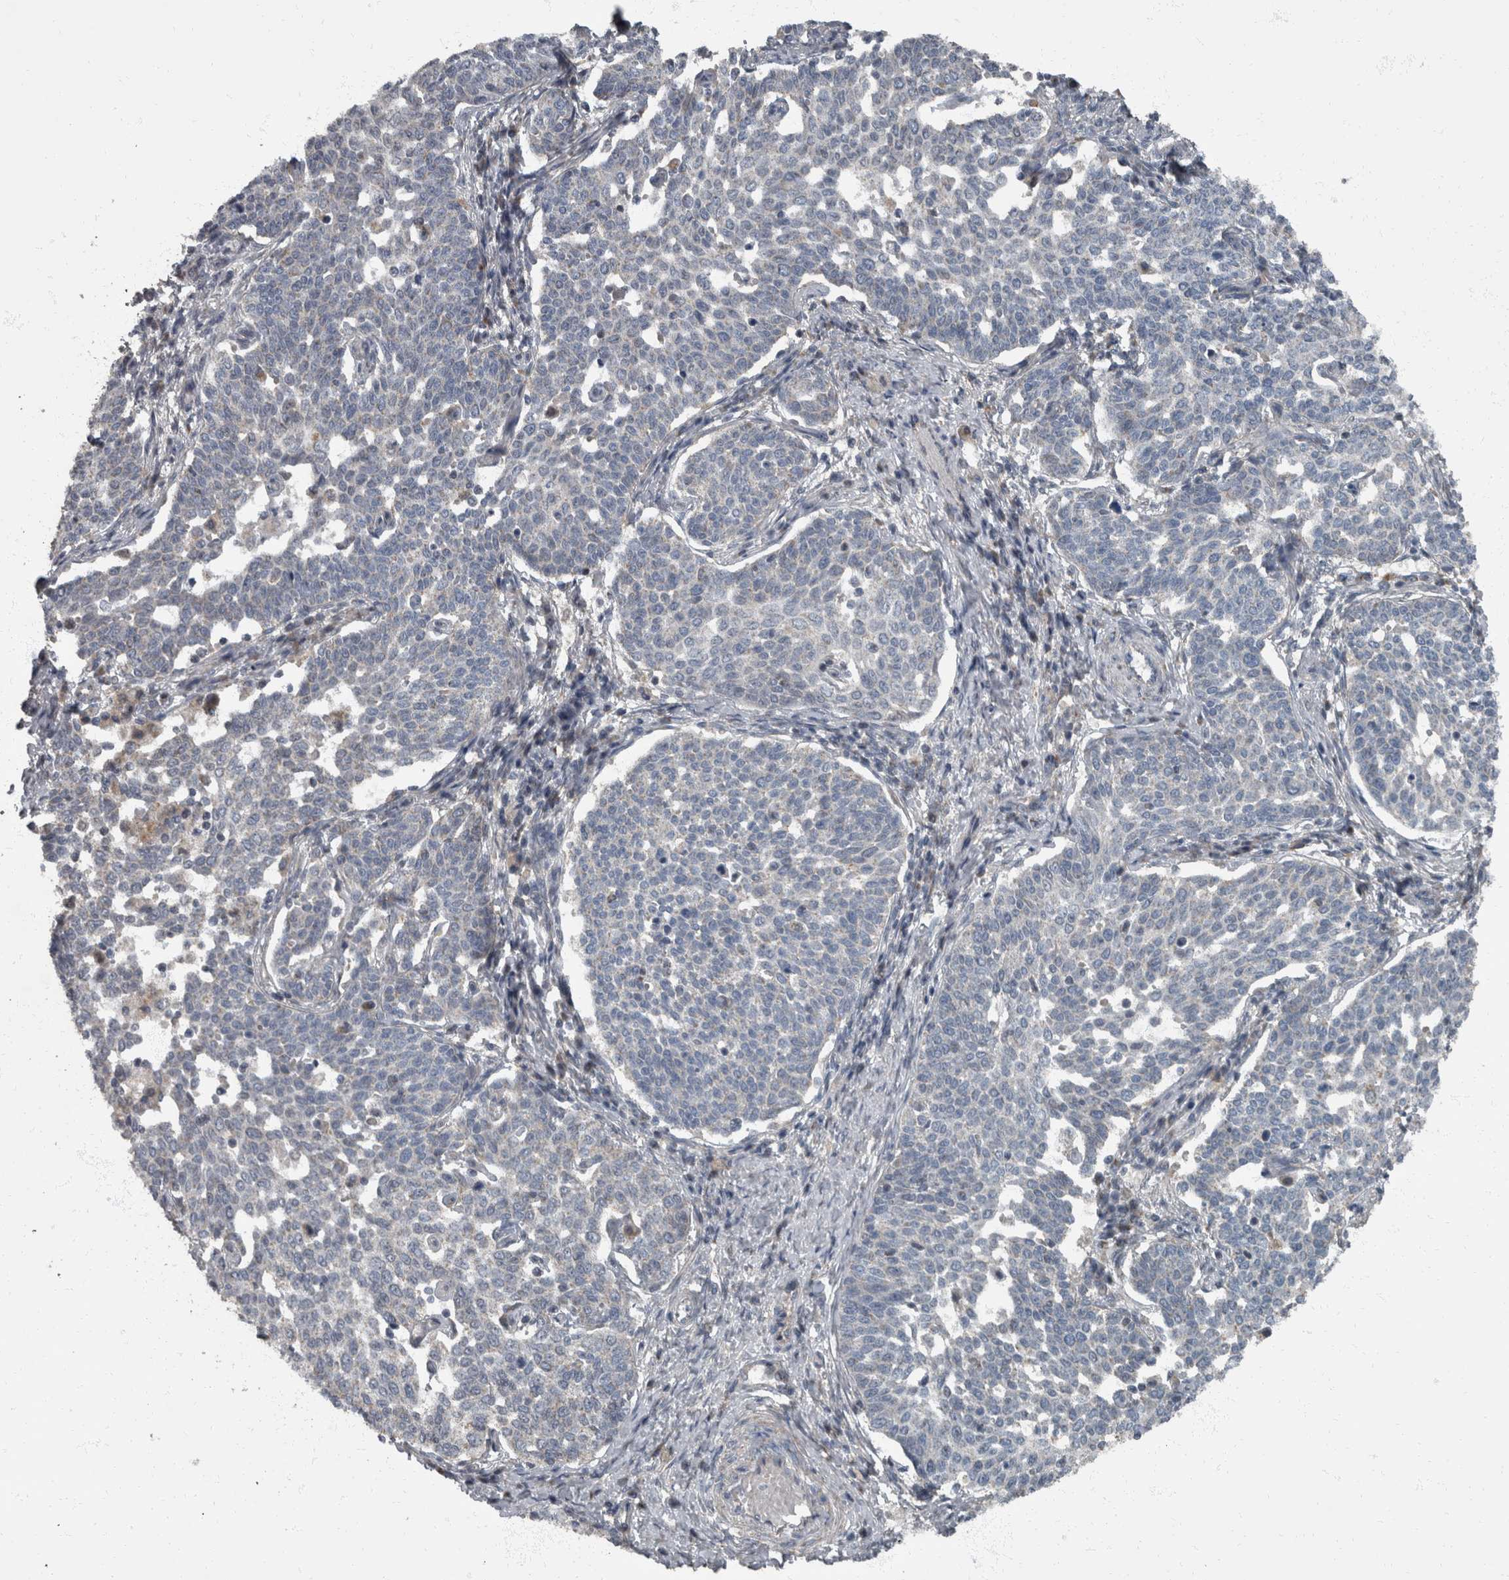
{"staining": {"intensity": "negative", "quantity": "none", "location": "none"}, "tissue": "cervical cancer", "cell_type": "Tumor cells", "image_type": "cancer", "snomed": [{"axis": "morphology", "description": "Squamous cell carcinoma, NOS"}, {"axis": "topography", "description": "Cervix"}], "caption": "DAB immunohistochemical staining of human cervical squamous cell carcinoma demonstrates no significant staining in tumor cells.", "gene": "RABGGTB", "patient": {"sex": "female", "age": 34}}